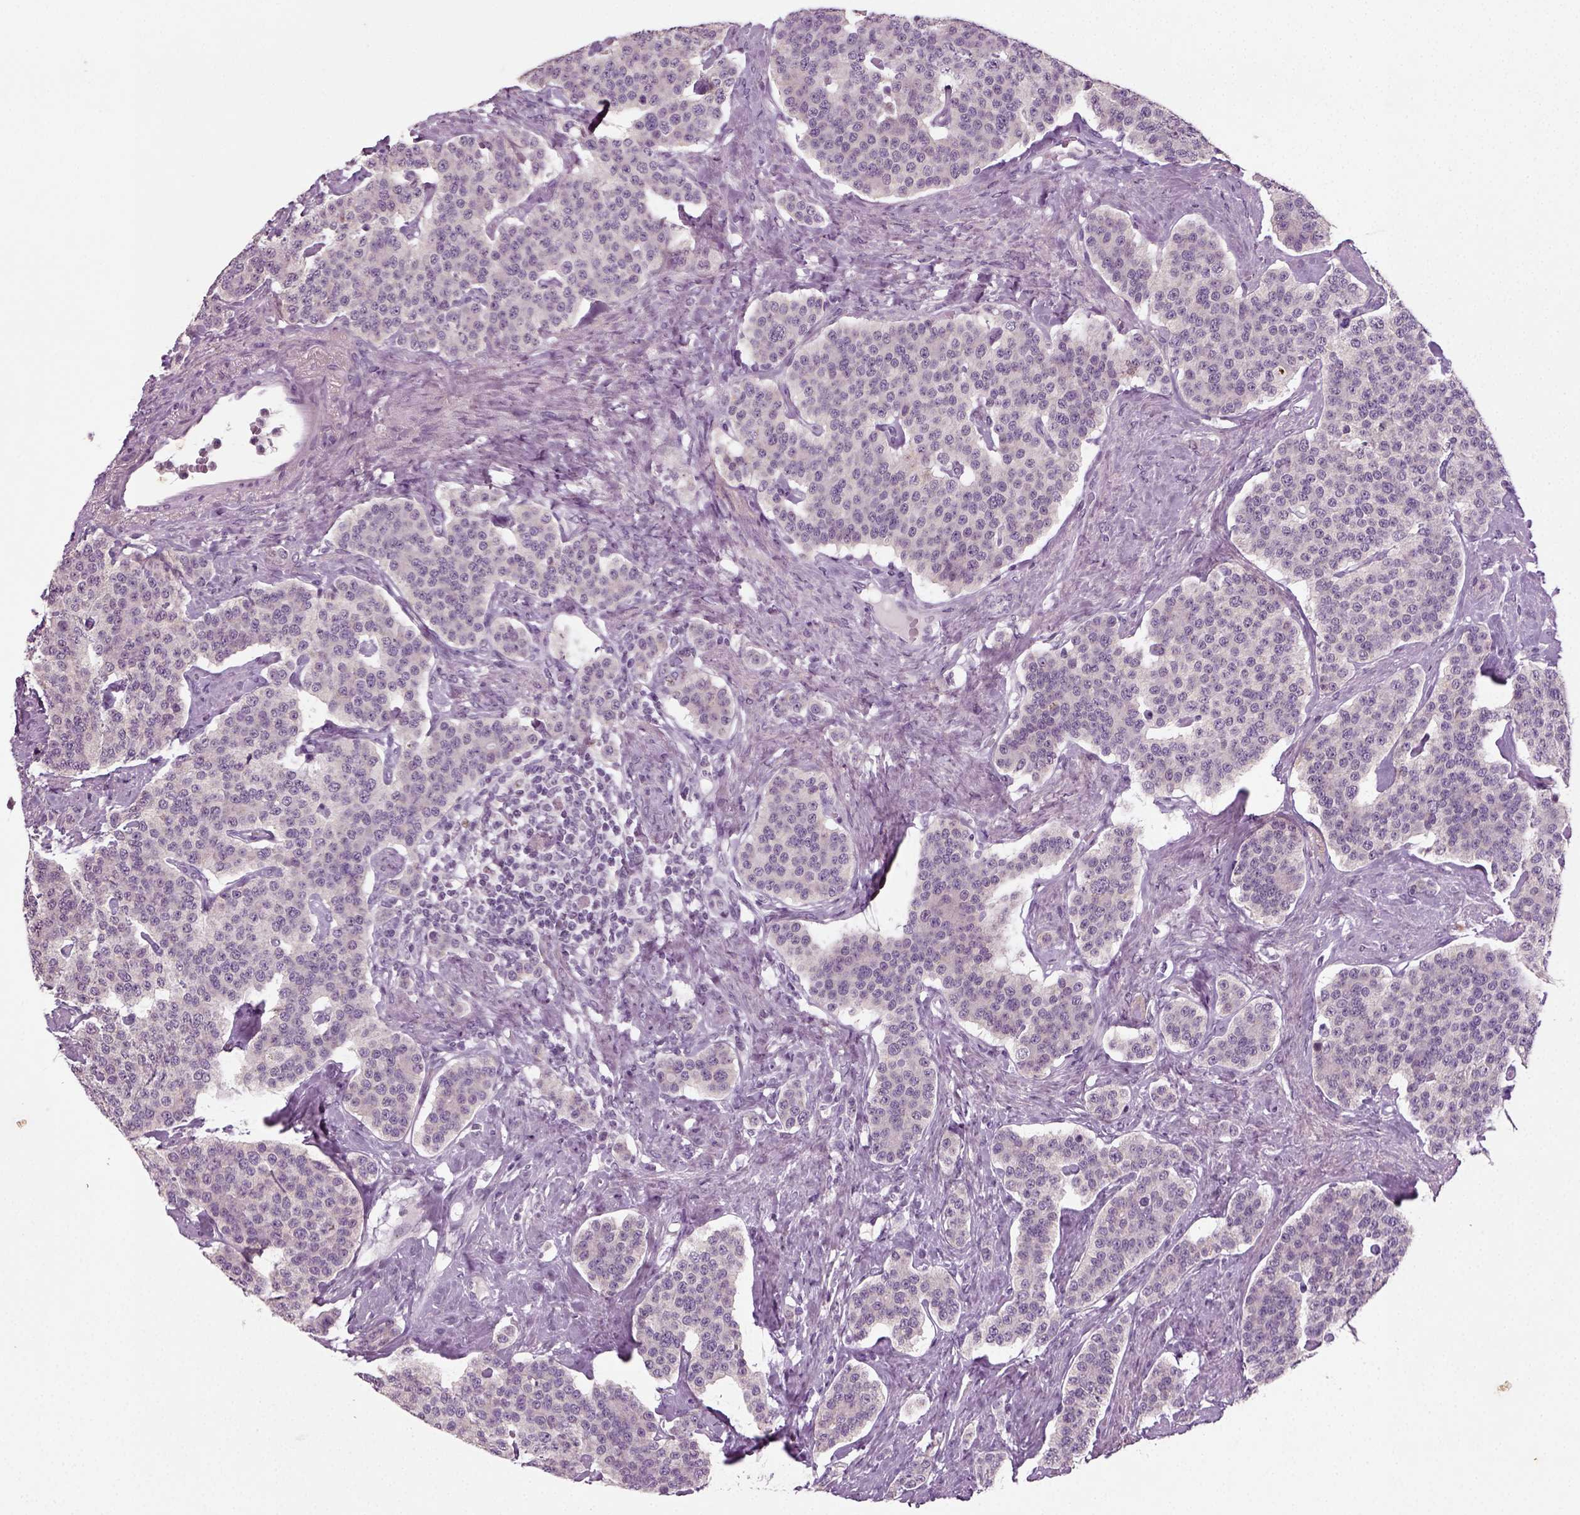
{"staining": {"intensity": "negative", "quantity": "none", "location": "none"}, "tissue": "carcinoid", "cell_type": "Tumor cells", "image_type": "cancer", "snomed": [{"axis": "morphology", "description": "Carcinoid, malignant, NOS"}, {"axis": "topography", "description": "Small intestine"}], "caption": "There is no significant staining in tumor cells of carcinoid (malignant). Nuclei are stained in blue.", "gene": "SYNGAP1", "patient": {"sex": "female", "age": 58}}